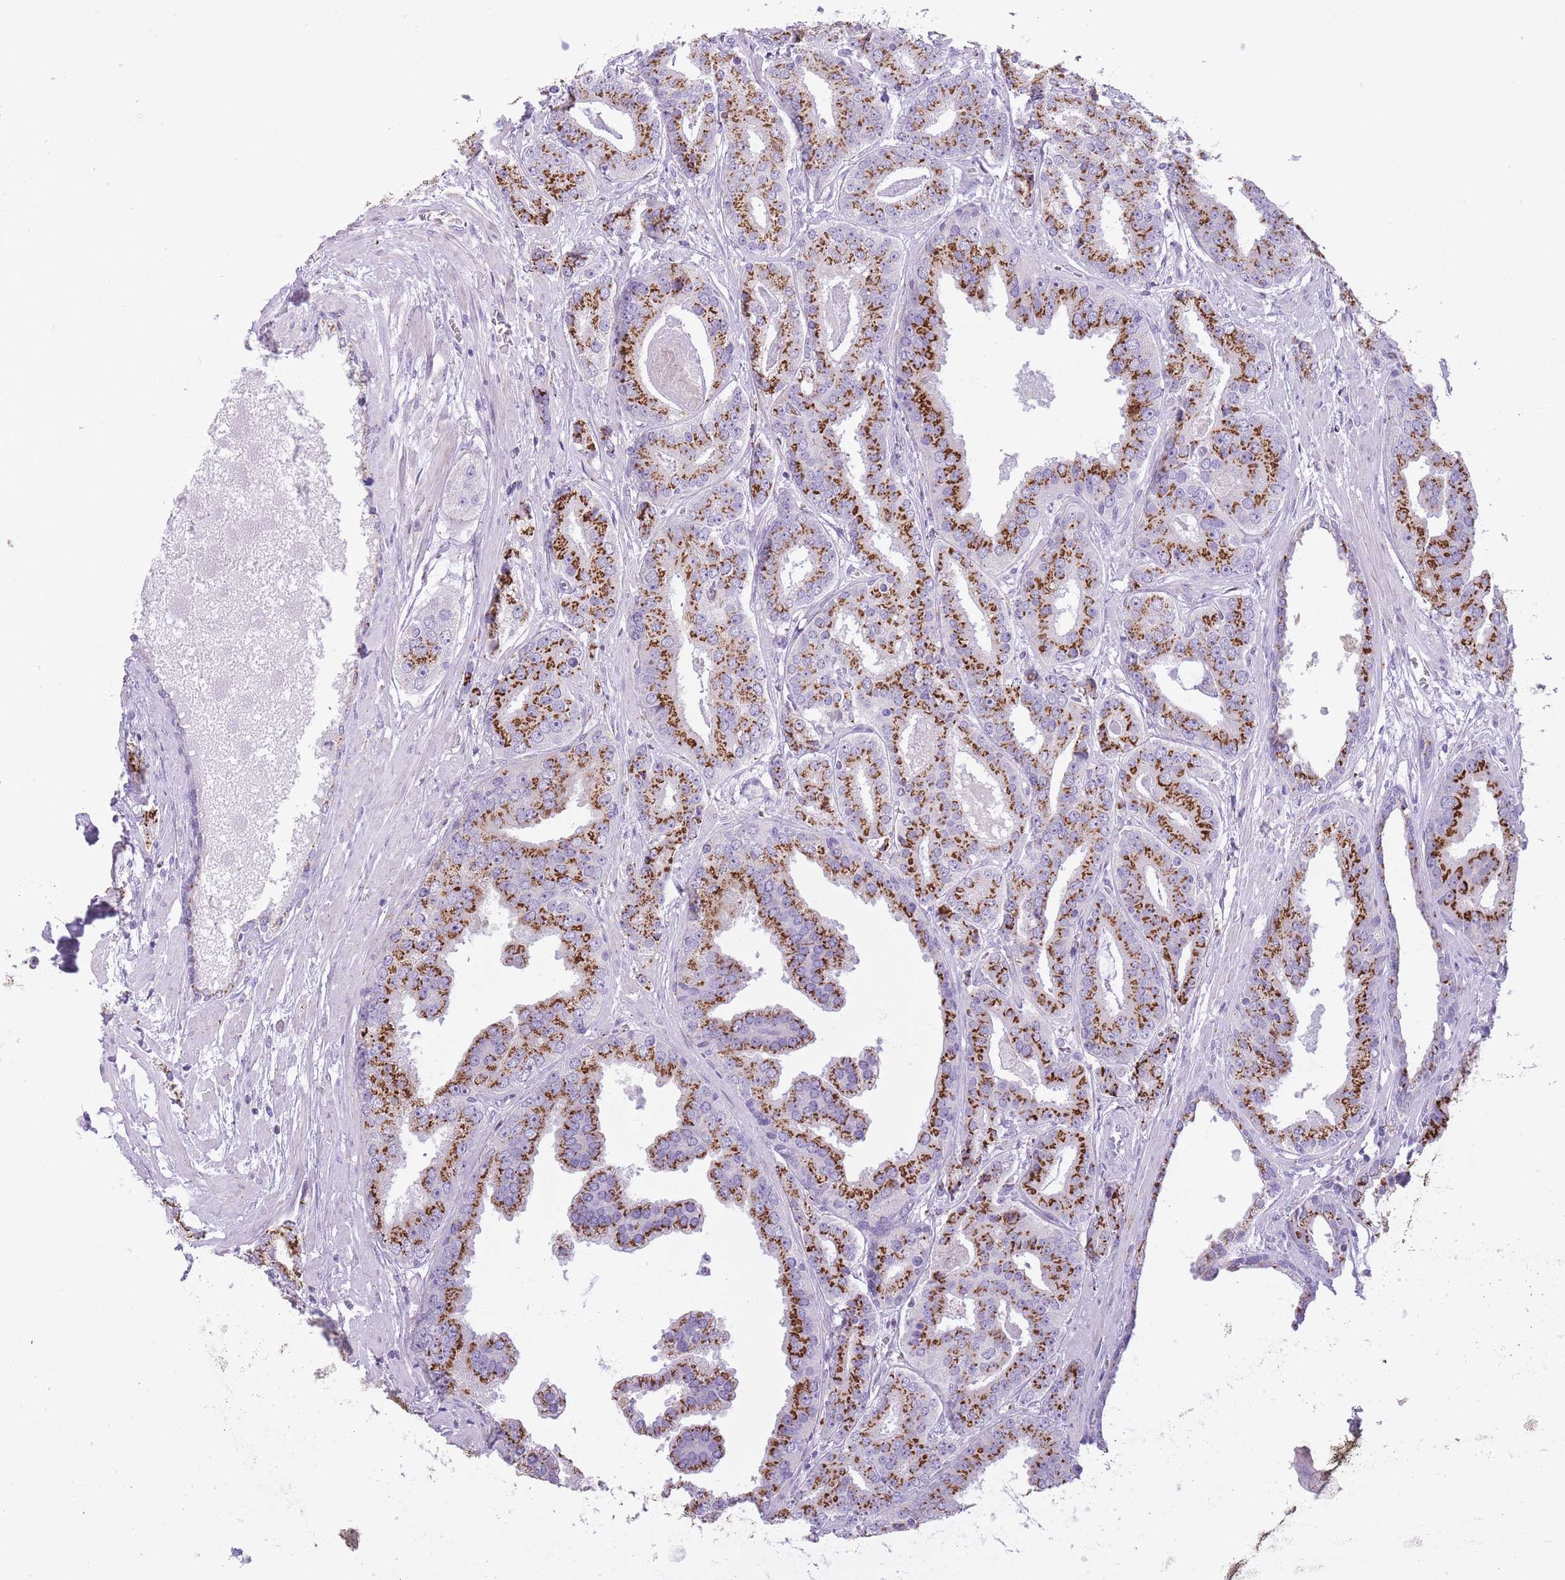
{"staining": {"intensity": "strong", "quantity": ">75%", "location": "cytoplasmic/membranous"}, "tissue": "prostate cancer", "cell_type": "Tumor cells", "image_type": "cancer", "snomed": [{"axis": "morphology", "description": "Adenocarcinoma, High grade"}, {"axis": "topography", "description": "Prostate"}], "caption": "The micrograph reveals staining of high-grade adenocarcinoma (prostate), revealing strong cytoplasmic/membranous protein expression (brown color) within tumor cells. The staining was performed using DAB (3,3'-diaminobenzidine), with brown indicating positive protein expression. Nuclei are stained blue with hematoxylin.", "gene": "B4GALT2", "patient": {"sex": "male", "age": 71}}